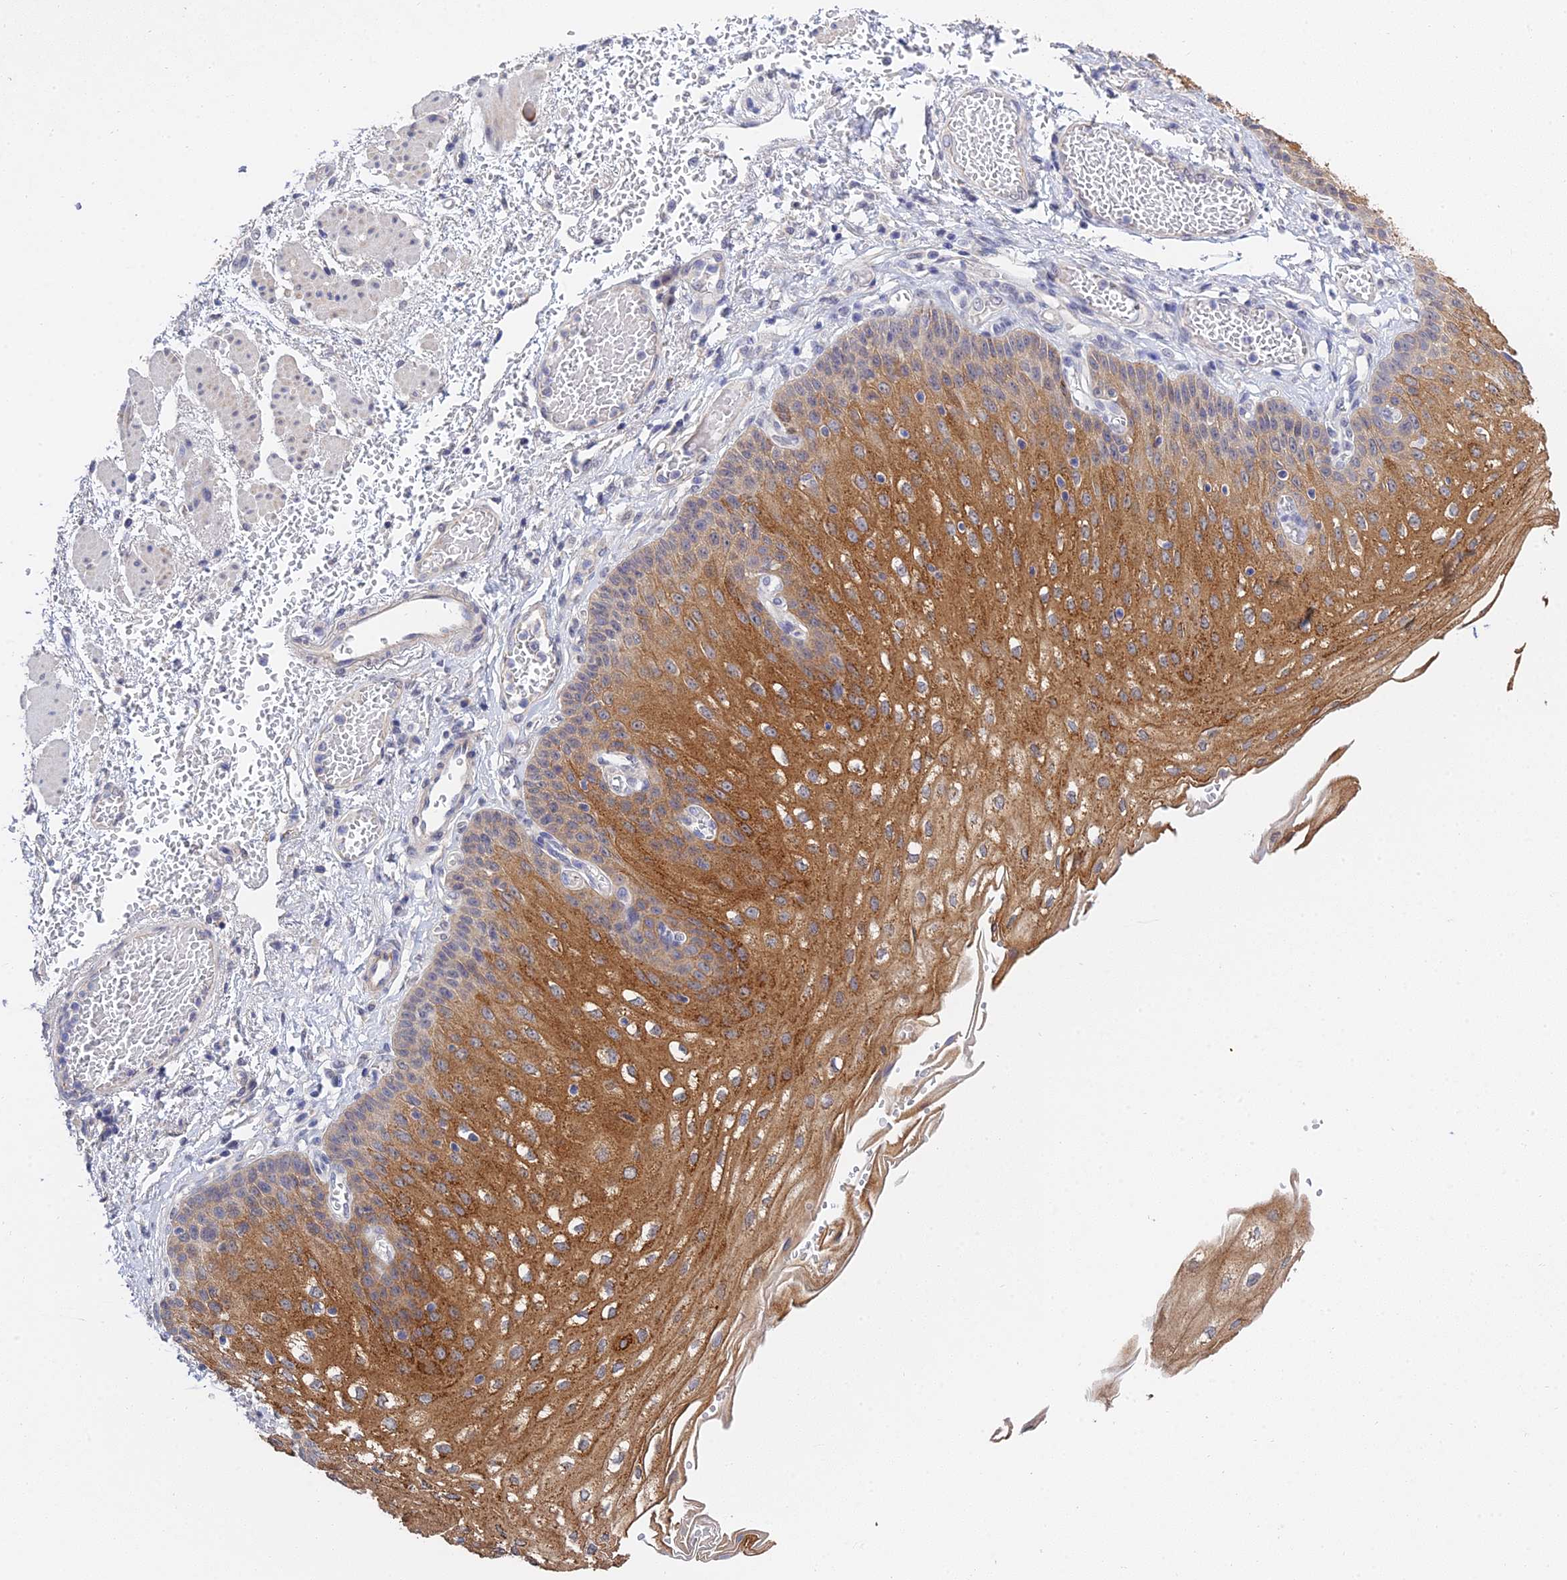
{"staining": {"intensity": "strong", "quantity": "25%-75%", "location": "cytoplasmic/membranous"}, "tissue": "esophagus", "cell_type": "Squamous epithelial cells", "image_type": "normal", "snomed": [{"axis": "morphology", "description": "Normal tissue, NOS"}, {"axis": "topography", "description": "Esophagus"}], "caption": "High-magnification brightfield microscopy of benign esophagus stained with DAB (brown) and counterstained with hematoxylin (blue). squamous epithelial cells exhibit strong cytoplasmic/membranous positivity is seen in about25%-75% of cells. The protein of interest is stained brown, and the nuclei are stained in blue (DAB IHC with brightfield microscopy, high magnification).", "gene": "HOXB1", "patient": {"sex": "male", "age": 81}}